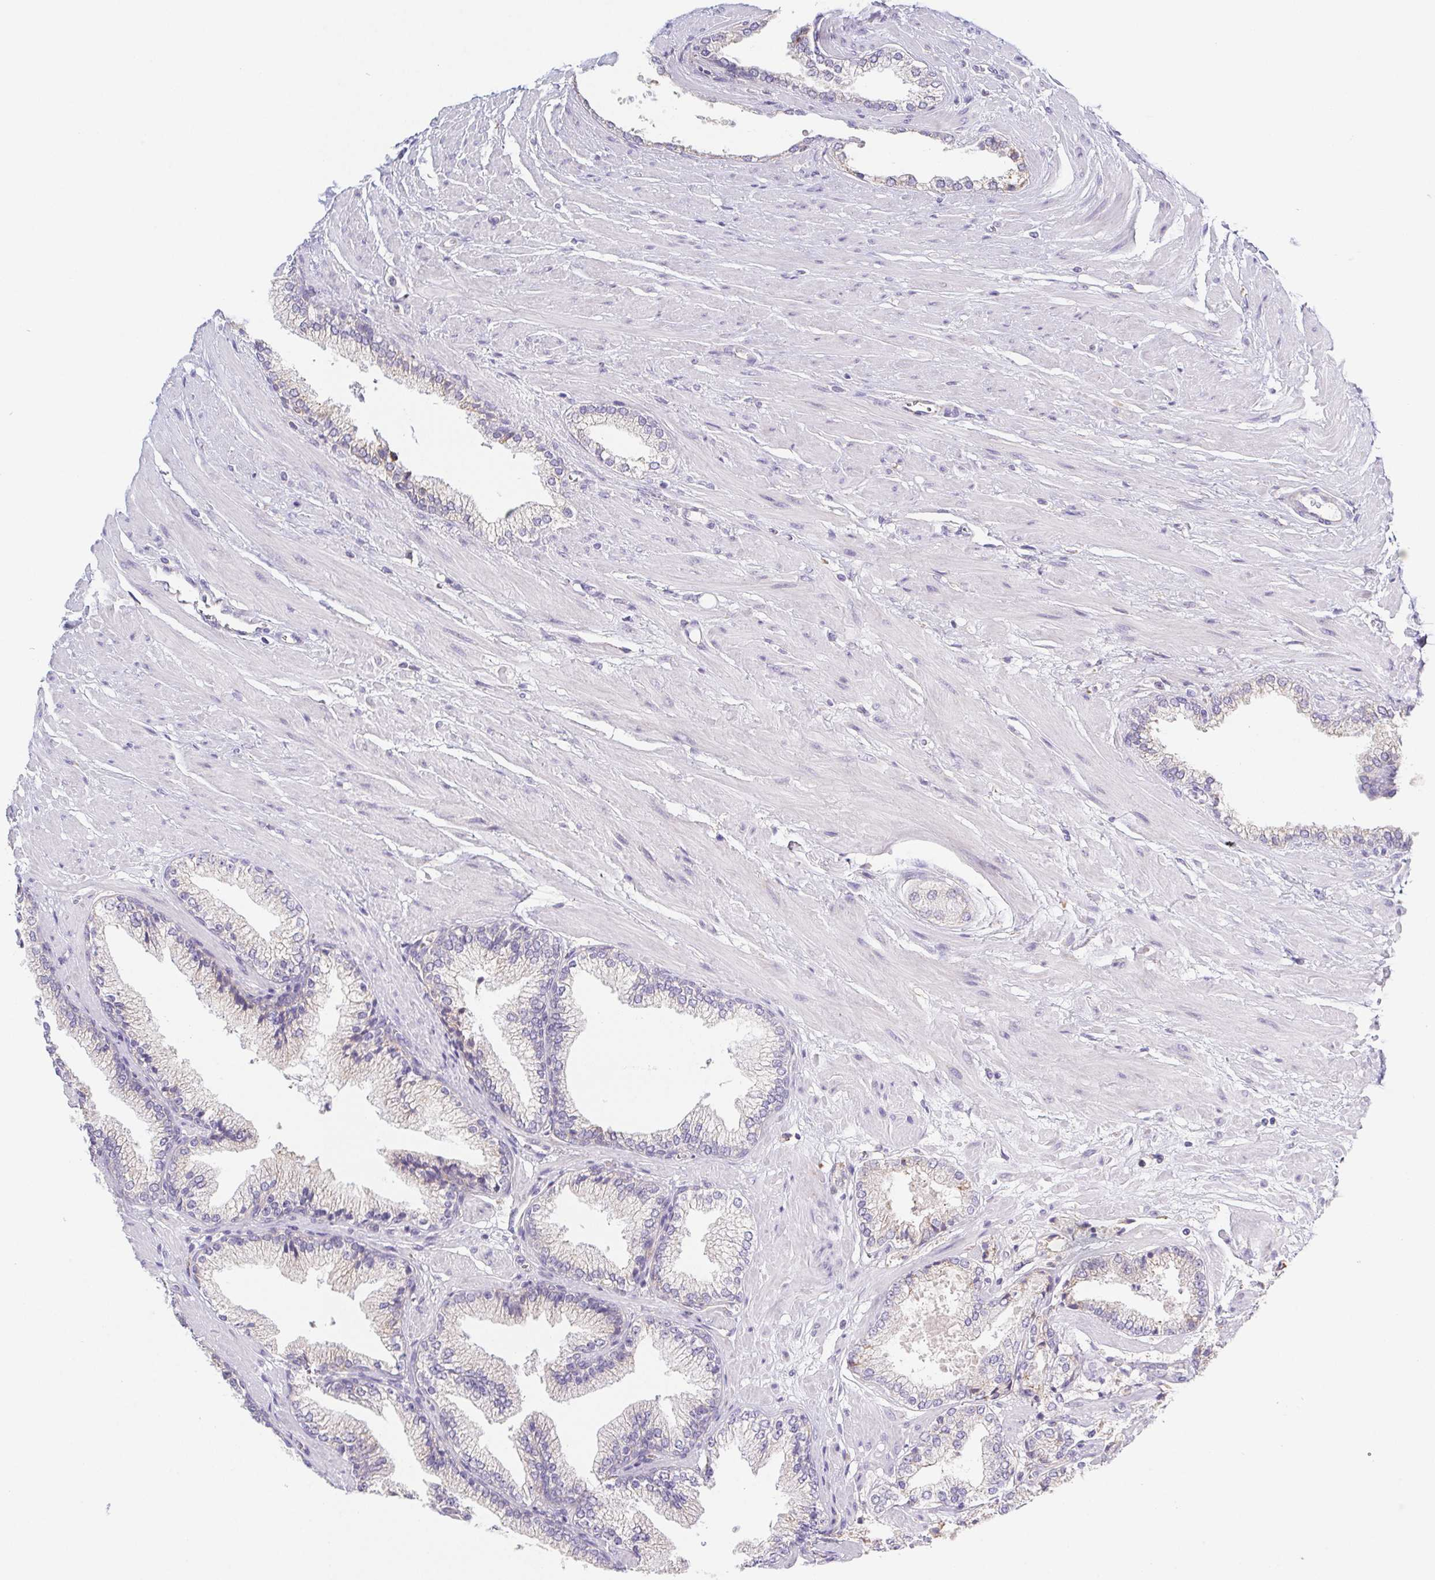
{"staining": {"intensity": "negative", "quantity": "none", "location": "none"}, "tissue": "prostate cancer", "cell_type": "Tumor cells", "image_type": "cancer", "snomed": [{"axis": "morphology", "description": "Adenocarcinoma, High grade"}, {"axis": "topography", "description": "Prostate"}], "caption": "An immunohistochemistry histopathology image of prostate high-grade adenocarcinoma is shown. There is no staining in tumor cells of prostate high-grade adenocarcinoma.", "gene": "ADAM8", "patient": {"sex": "male", "age": 64}}